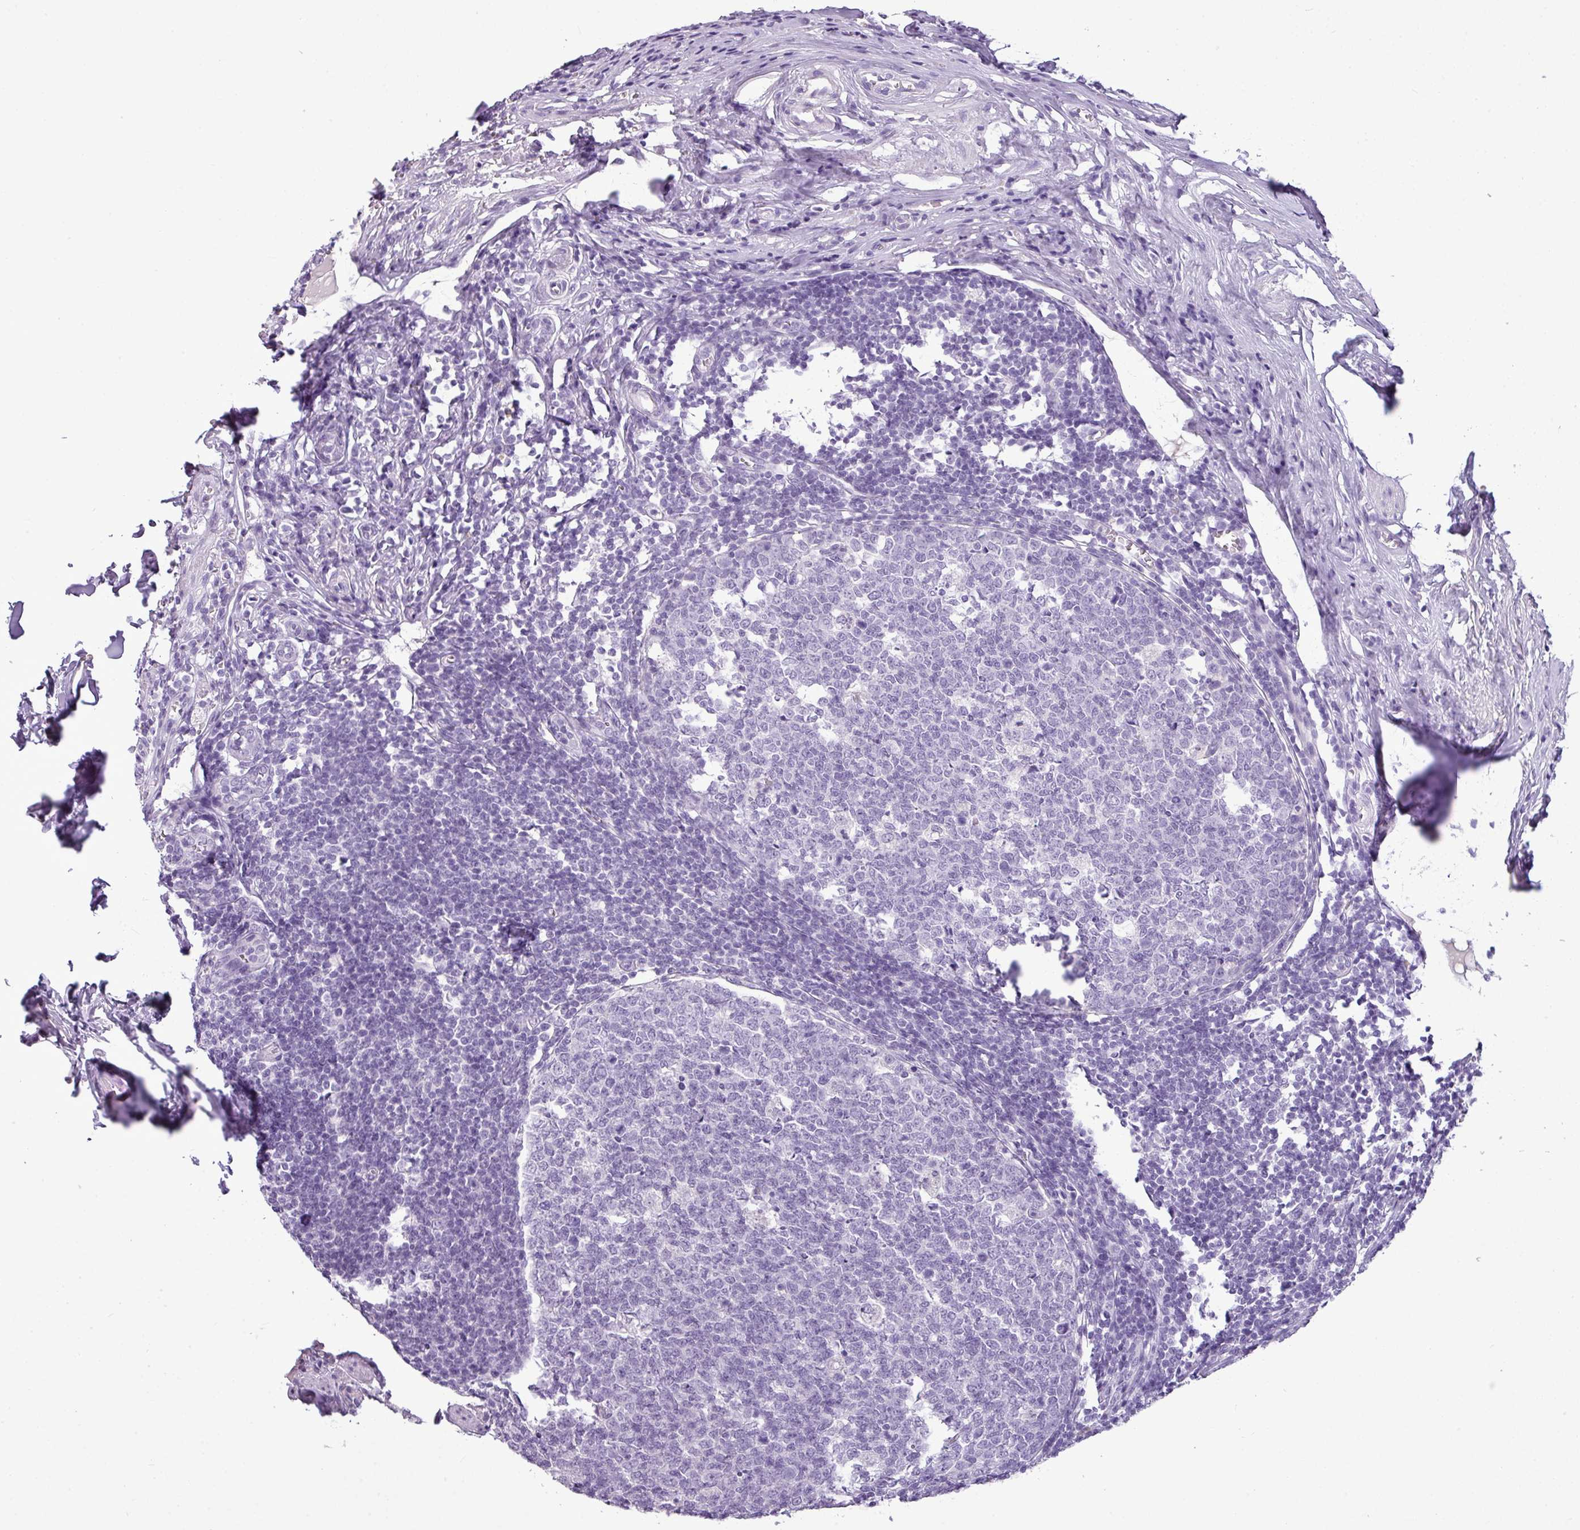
{"staining": {"intensity": "negative", "quantity": "none", "location": "none"}, "tissue": "appendix", "cell_type": "Glandular cells", "image_type": "normal", "snomed": [{"axis": "morphology", "description": "Normal tissue, NOS"}, {"axis": "topography", "description": "Appendix"}], "caption": "This is an IHC histopathology image of benign appendix. There is no staining in glandular cells.", "gene": "TMEM91", "patient": {"sex": "male", "age": 56}}